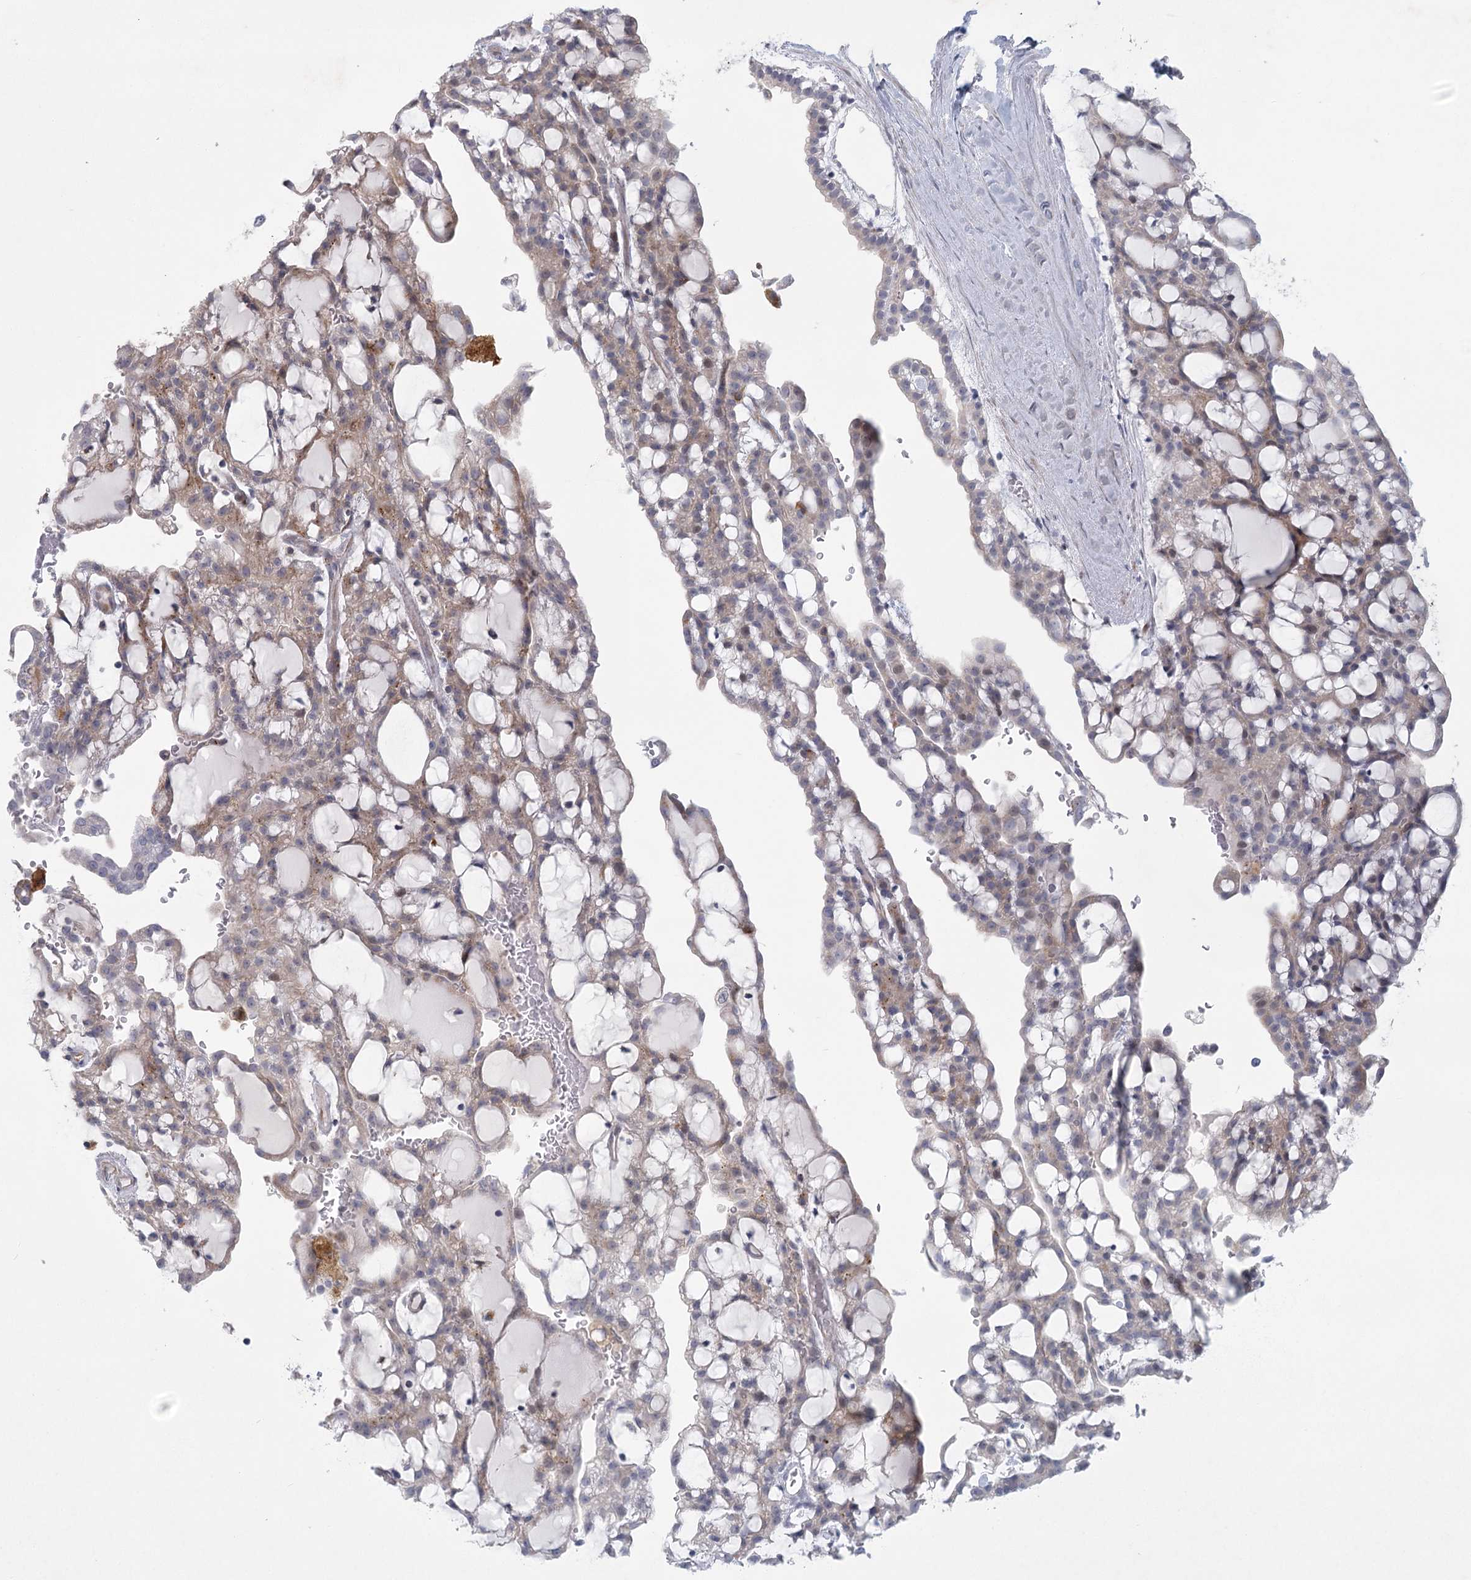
{"staining": {"intensity": "weak", "quantity": "25%-75%", "location": "cytoplasmic/membranous"}, "tissue": "renal cancer", "cell_type": "Tumor cells", "image_type": "cancer", "snomed": [{"axis": "morphology", "description": "Adenocarcinoma, NOS"}, {"axis": "topography", "description": "Kidney"}], "caption": "Immunohistochemical staining of human renal cancer displays low levels of weak cytoplasmic/membranous expression in approximately 25%-75% of tumor cells. Using DAB (3,3'-diaminobenzidine) (brown) and hematoxylin (blue) stains, captured at high magnification using brightfield microscopy.", "gene": "FAM110C", "patient": {"sex": "male", "age": 63}}